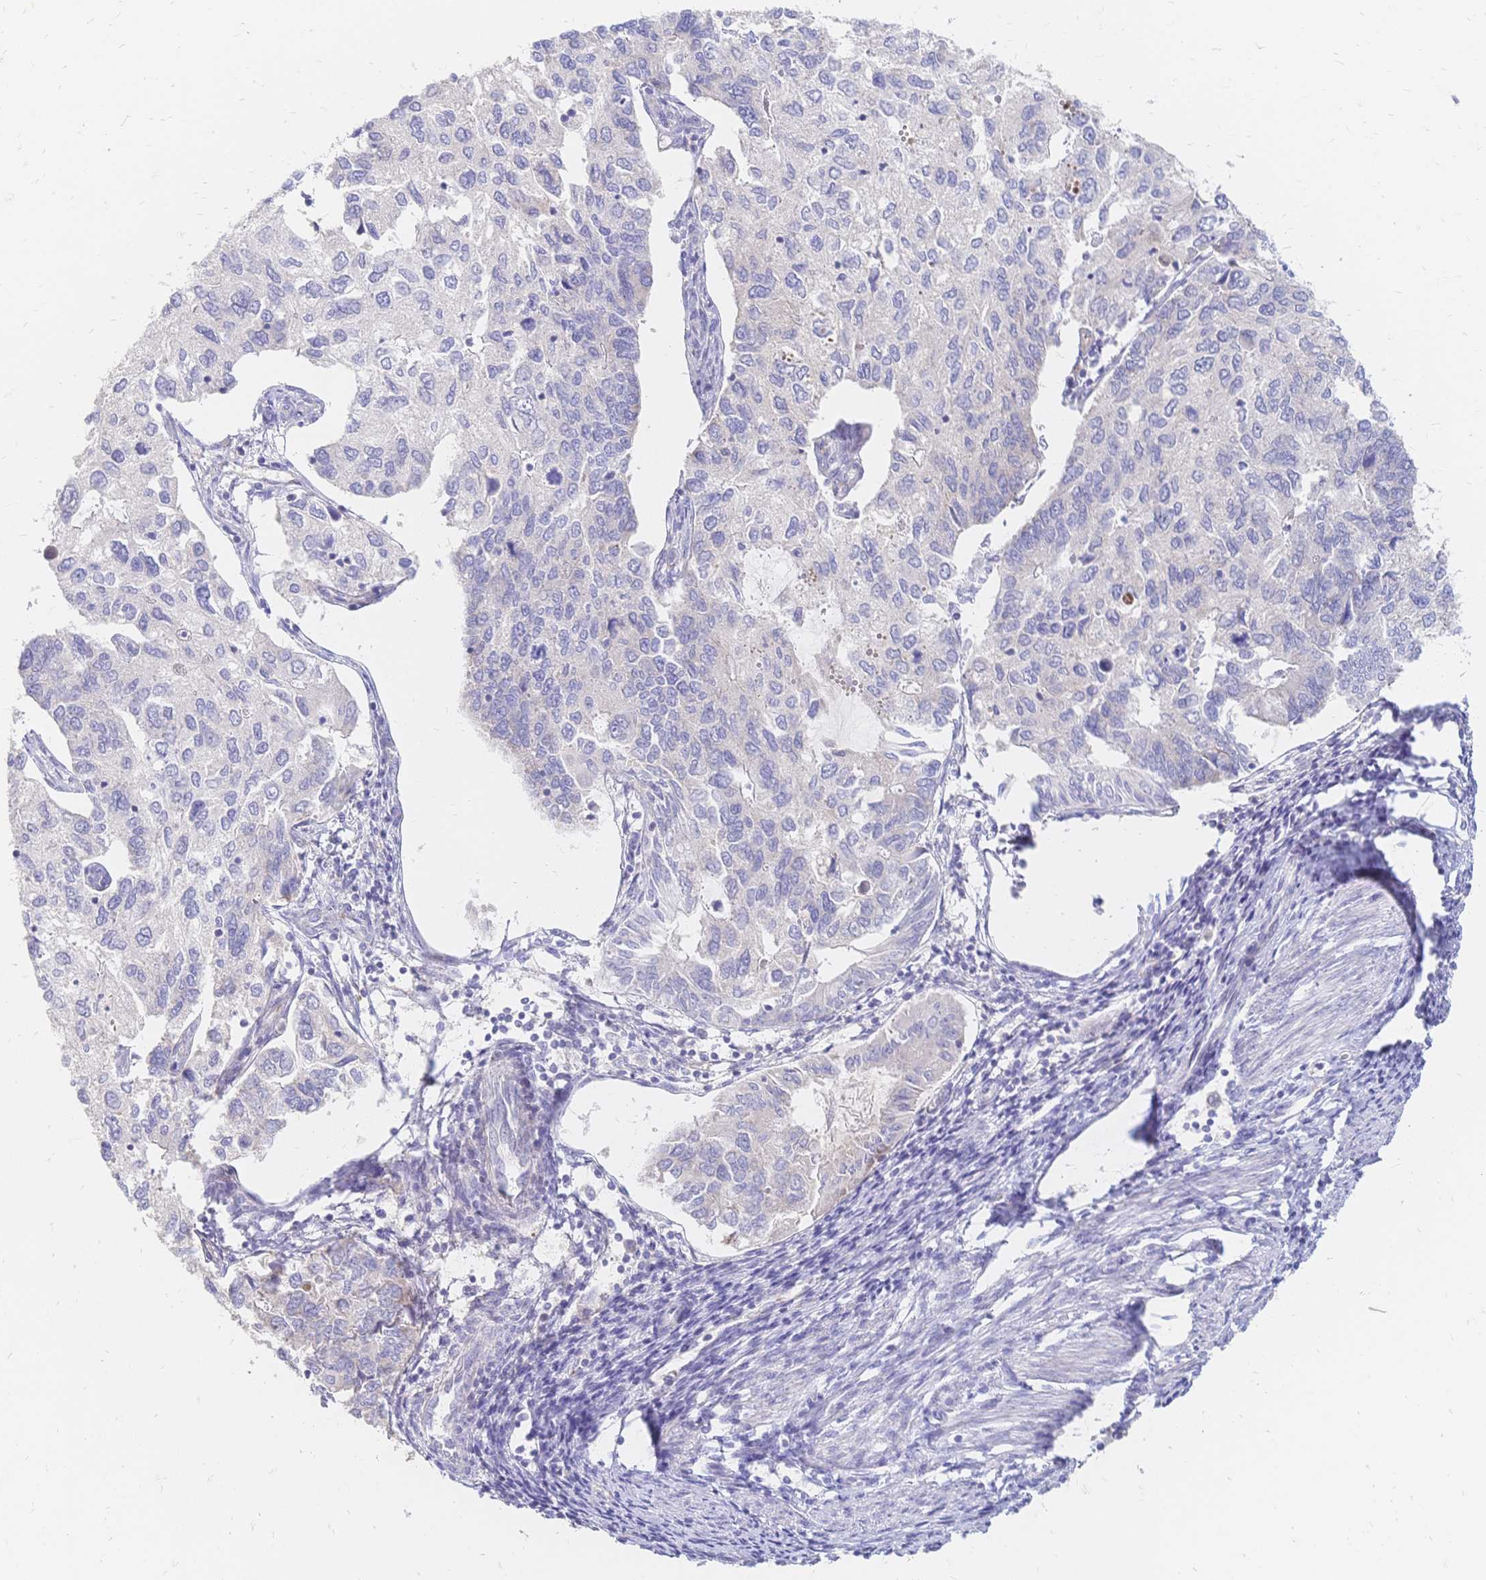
{"staining": {"intensity": "negative", "quantity": "none", "location": "none"}, "tissue": "endometrial cancer", "cell_type": "Tumor cells", "image_type": "cancer", "snomed": [{"axis": "morphology", "description": "Carcinoma, NOS"}, {"axis": "topography", "description": "Uterus"}], "caption": "Endometrial cancer was stained to show a protein in brown. There is no significant positivity in tumor cells. (DAB (3,3'-diaminobenzidine) IHC with hematoxylin counter stain).", "gene": "VWC2L", "patient": {"sex": "female", "age": 76}}